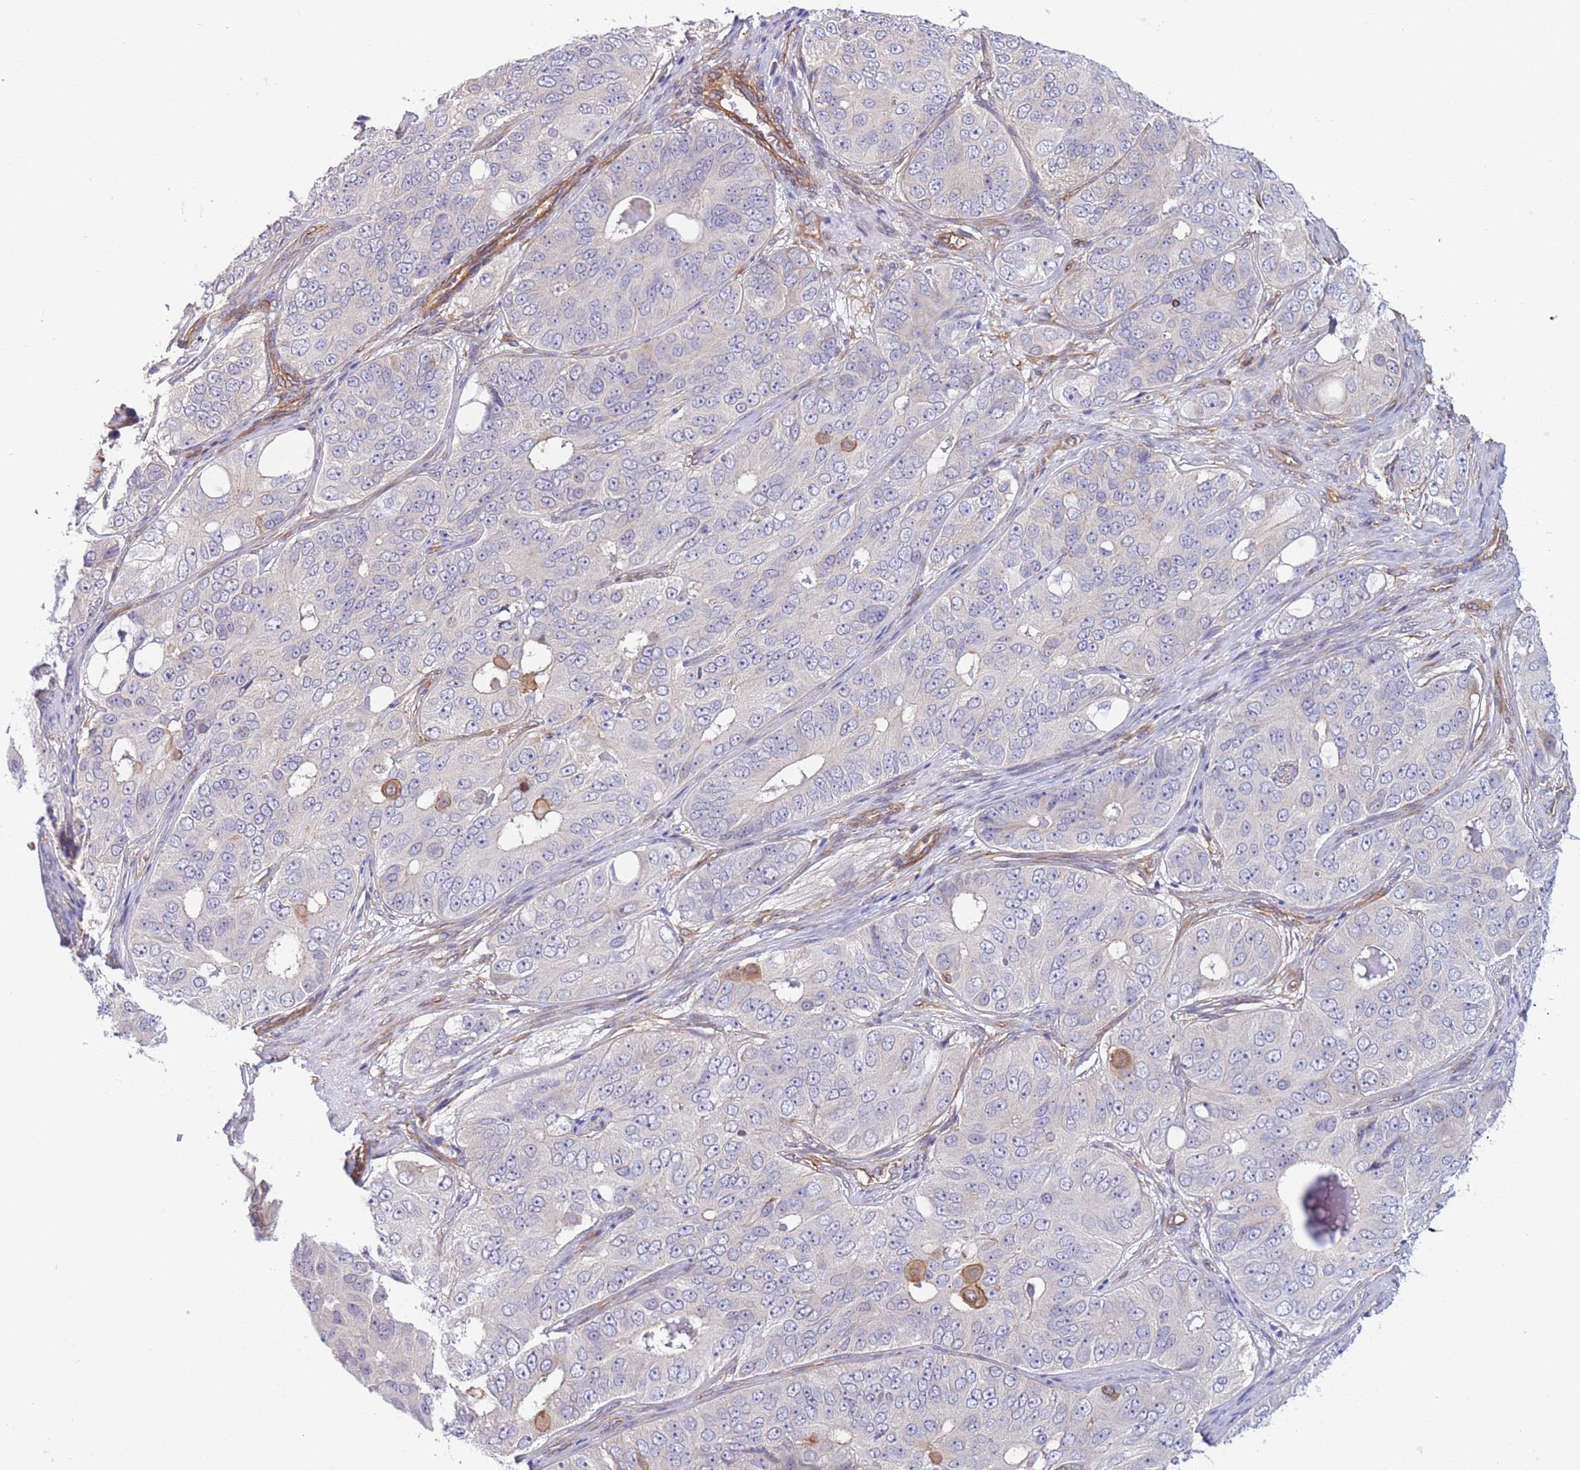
{"staining": {"intensity": "moderate", "quantity": "<25%", "location": "cytoplasmic/membranous"}, "tissue": "ovarian cancer", "cell_type": "Tumor cells", "image_type": "cancer", "snomed": [{"axis": "morphology", "description": "Carcinoma, endometroid"}, {"axis": "topography", "description": "Ovary"}], "caption": "Approximately <25% of tumor cells in ovarian cancer show moderate cytoplasmic/membranous protein expression as visualized by brown immunohistochemical staining.", "gene": "CDC25B", "patient": {"sex": "female", "age": 51}}